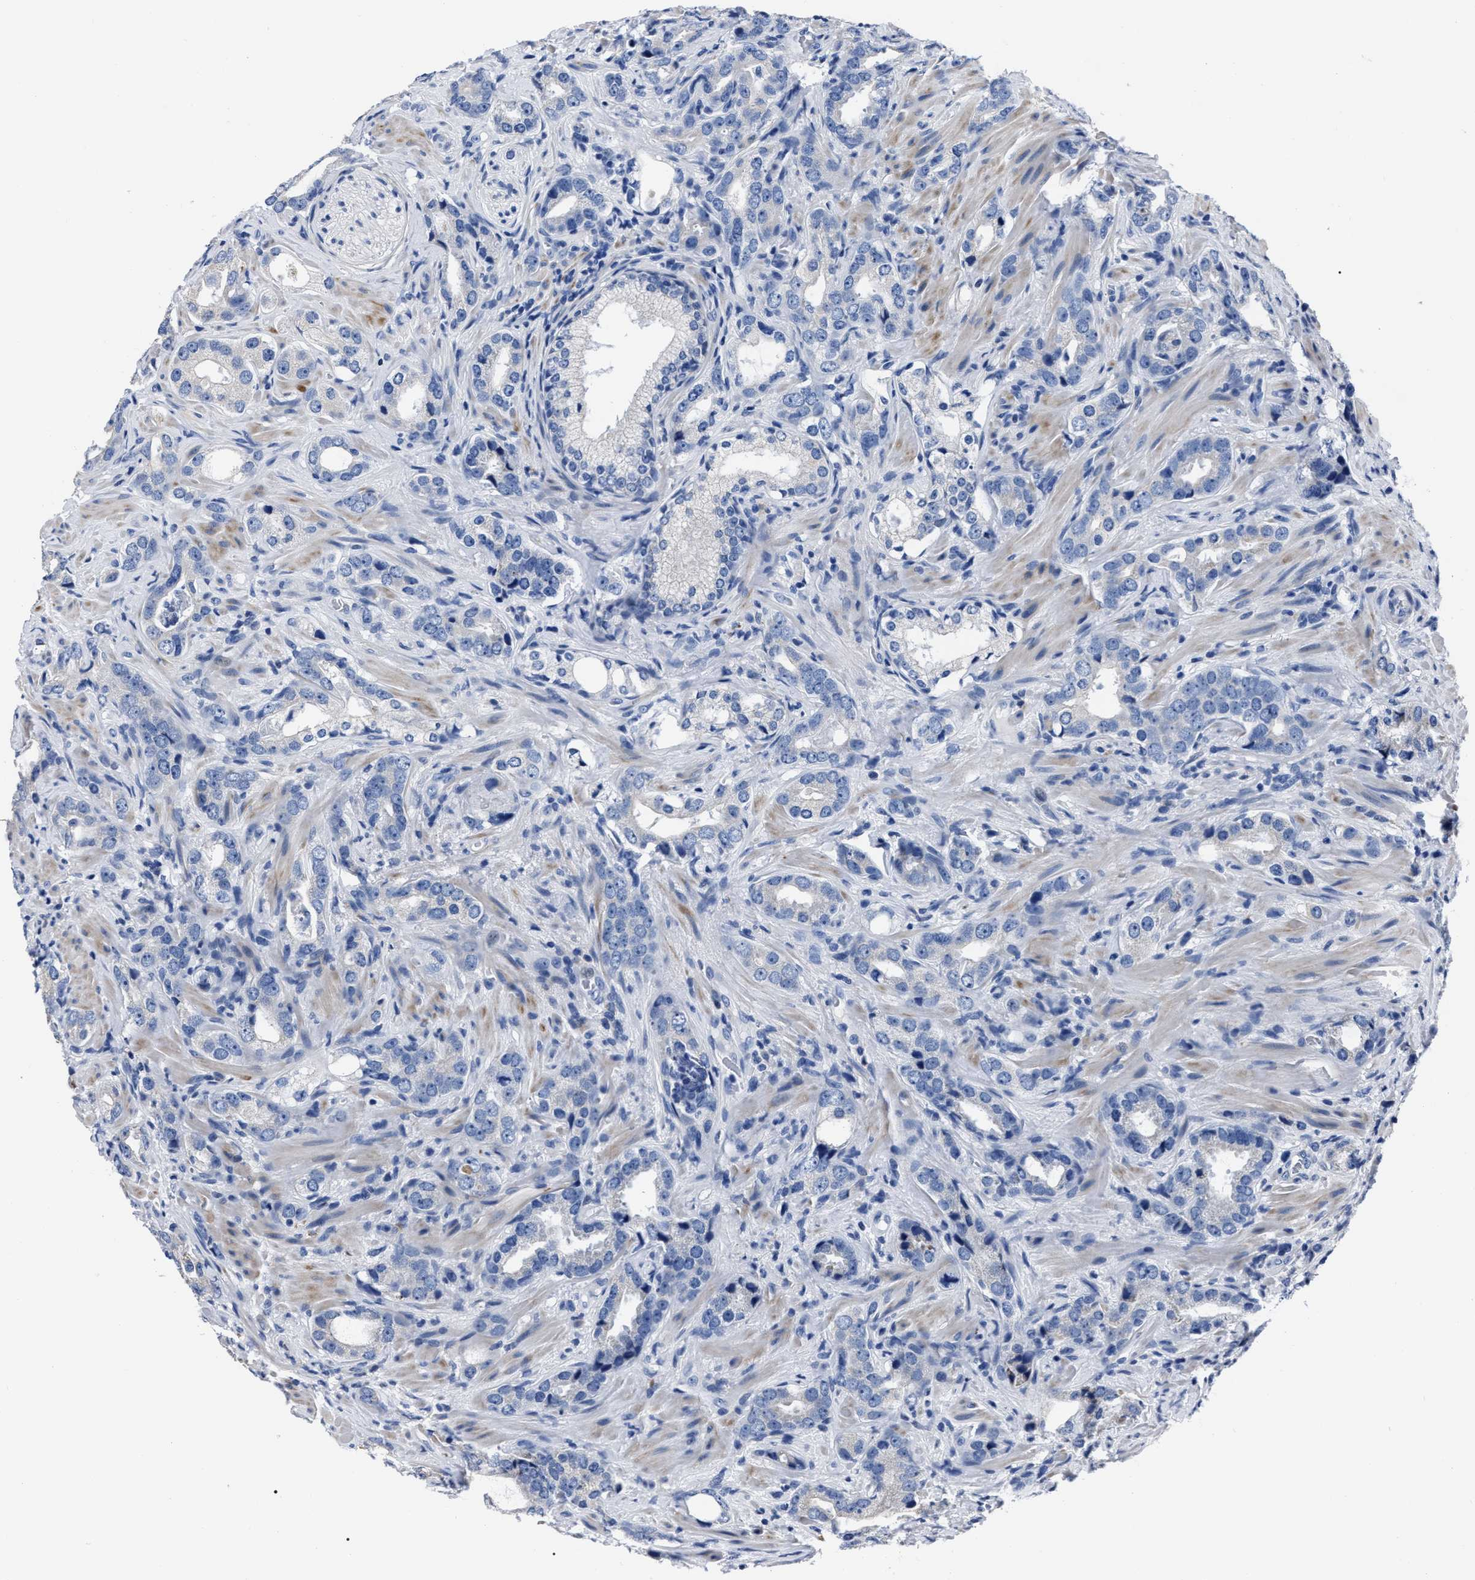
{"staining": {"intensity": "negative", "quantity": "none", "location": "none"}, "tissue": "prostate cancer", "cell_type": "Tumor cells", "image_type": "cancer", "snomed": [{"axis": "morphology", "description": "Adenocarcinoma, High grade"}, {"axis": "topography", "description": "Prostate"}], "caption": "Immunohistochemistry photomicrograph of neoplastic tissue: prostate cancer stained with DAB displays no significant protein expression in tumor cells.", "gene": "MOV10L1", "patient": {"sex": "male", "age": 63}}